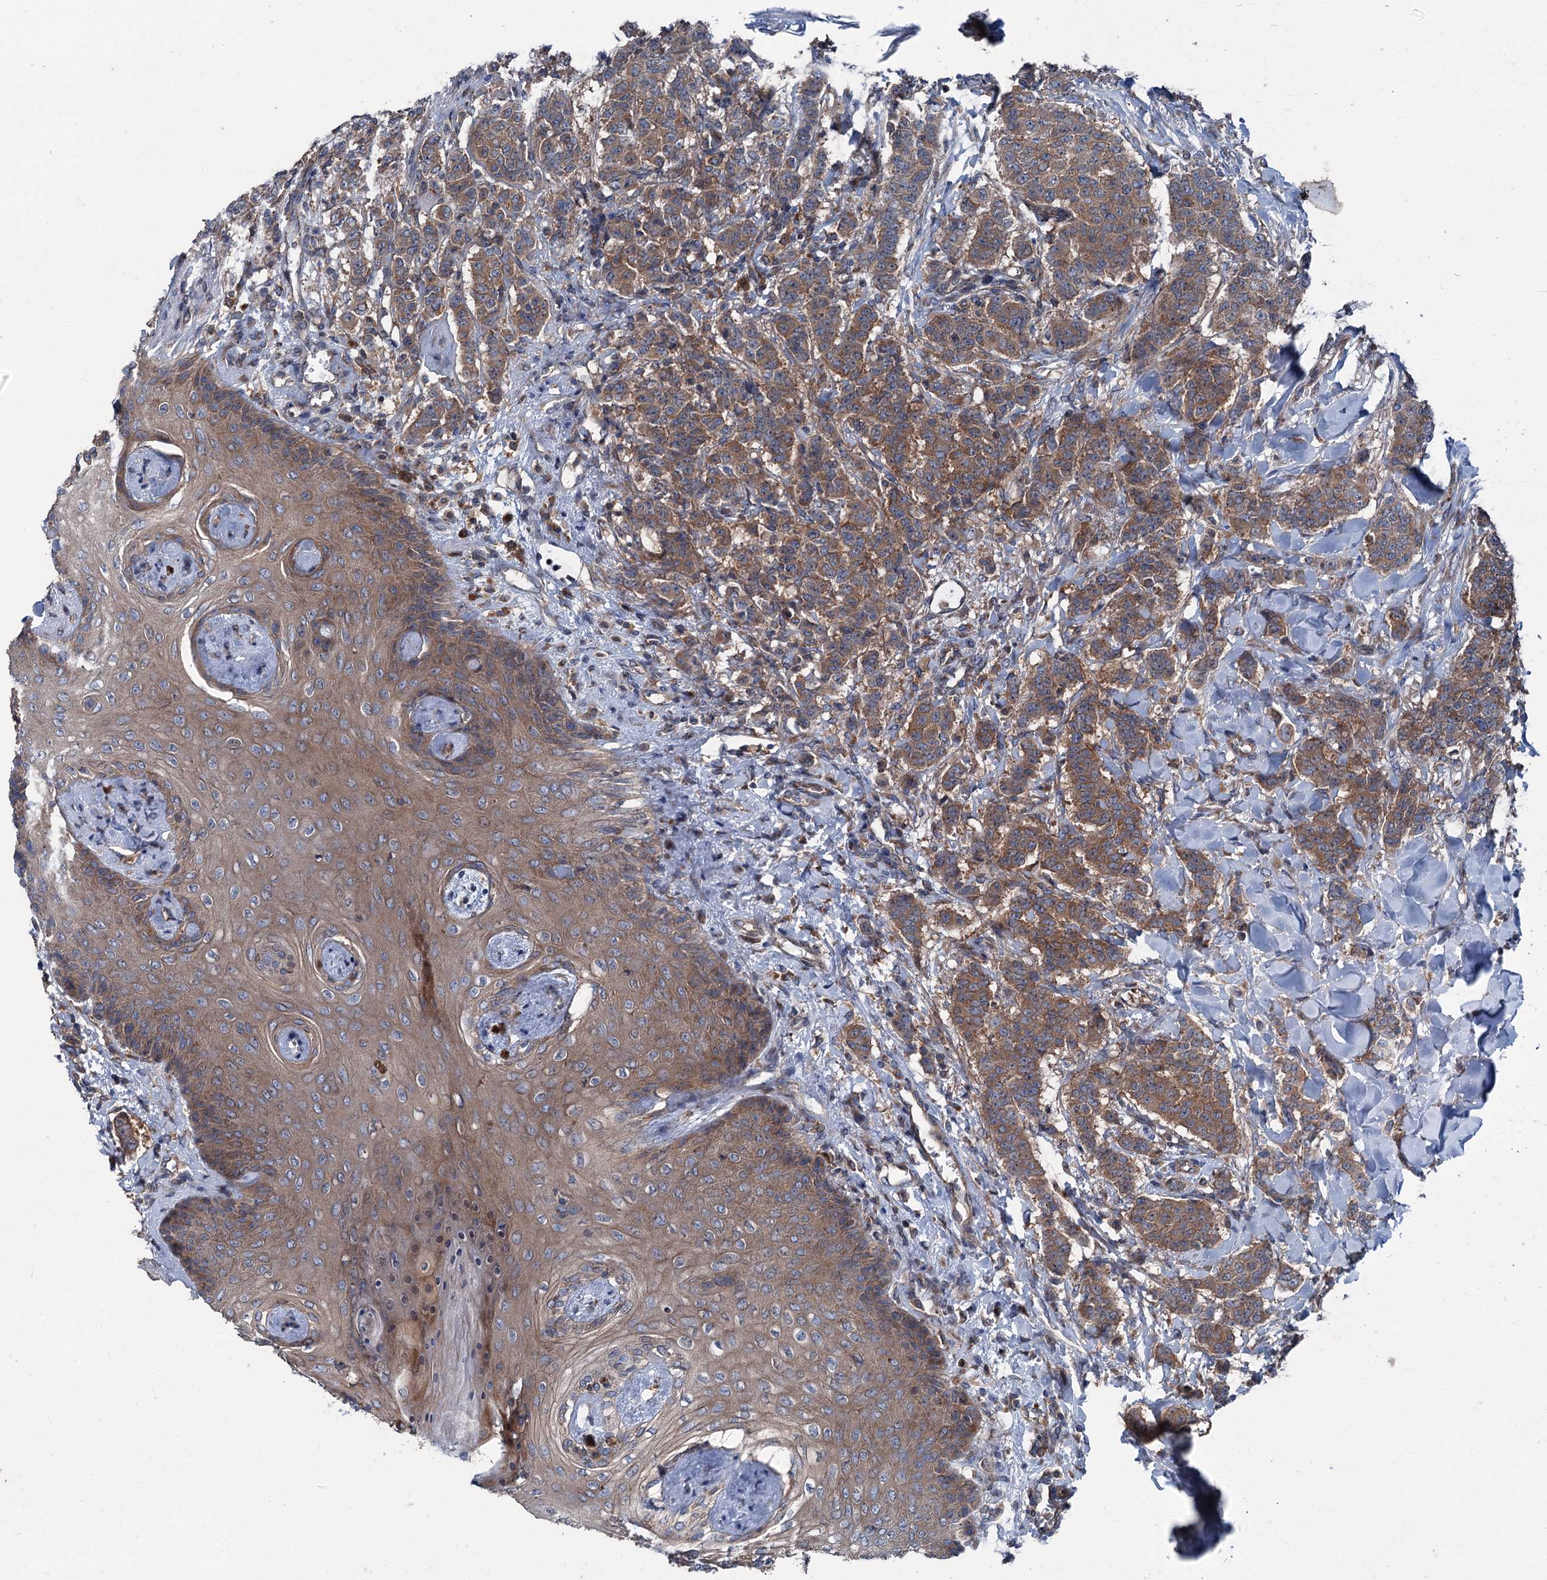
{"staining": {"intensity": "moderate", "quantity": ">75%", "location": "cytoplasmic/membranous"}, "tissue": "breast cancer", "cell_type": "Tumor cells", "image_type": "cancer", "snomed": [{"axis": "morphology", "description": "Duct carcinoma"}, {"axis": "topography", "description": "Breast"}], "caption": "This image demonstrates immunohistochemistry (IHC) staining of breast invasive ductal carcinoma, with medium moderate cytoplasmic/membranous positivity in approximately >75% of tumor cells.", "gene": "RUFY1", "patient": {"sex": "female", "age": 40}}